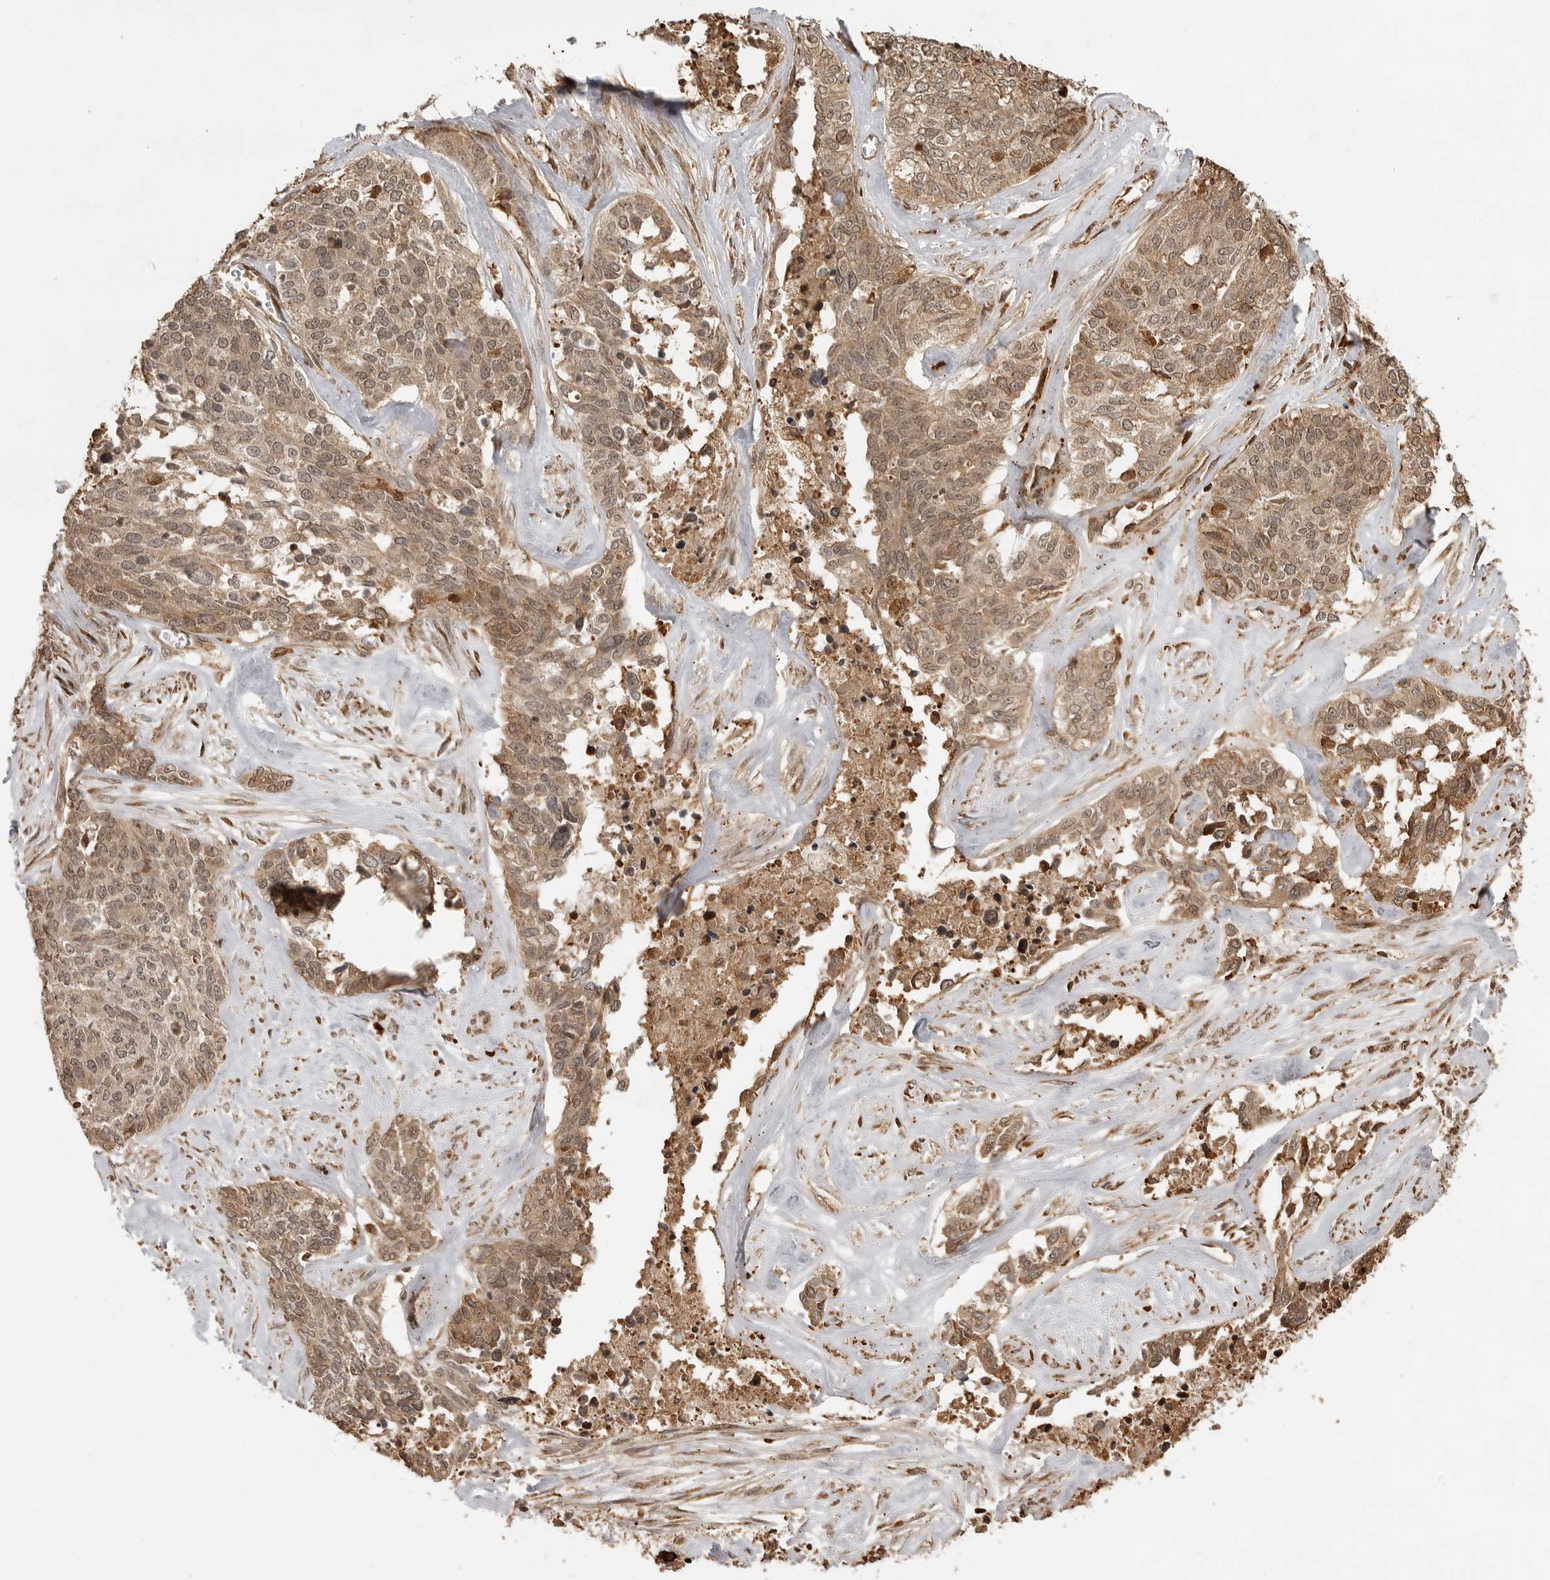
{"staining": {"intensity": "moderate", "quantity": ">75%", "location": "cytoplasmic/membranous,nuclear"}, "tissue": "ovarian cancer", "cell_type": "Tumor cells", "image_type": "cancer", "snomed": [{"axis": "morphology", "description": "Cystadenocarcinoma, serous, NOS"}, {"axis": "topography", "description": "Ovary"}], "caption": "Ovarian serous cystadenocarcinoma tissue exhibits moderate cytoplasmic/membranous and nuclear staining in approximately >75% of tumor cells The staining is performed using DAB brown chromogen to label protein expression. The nuclei are counter-stained blue using hematoxylin.", "gene": "BMP2K", "patient": {"sex": "female", "age": 44}}